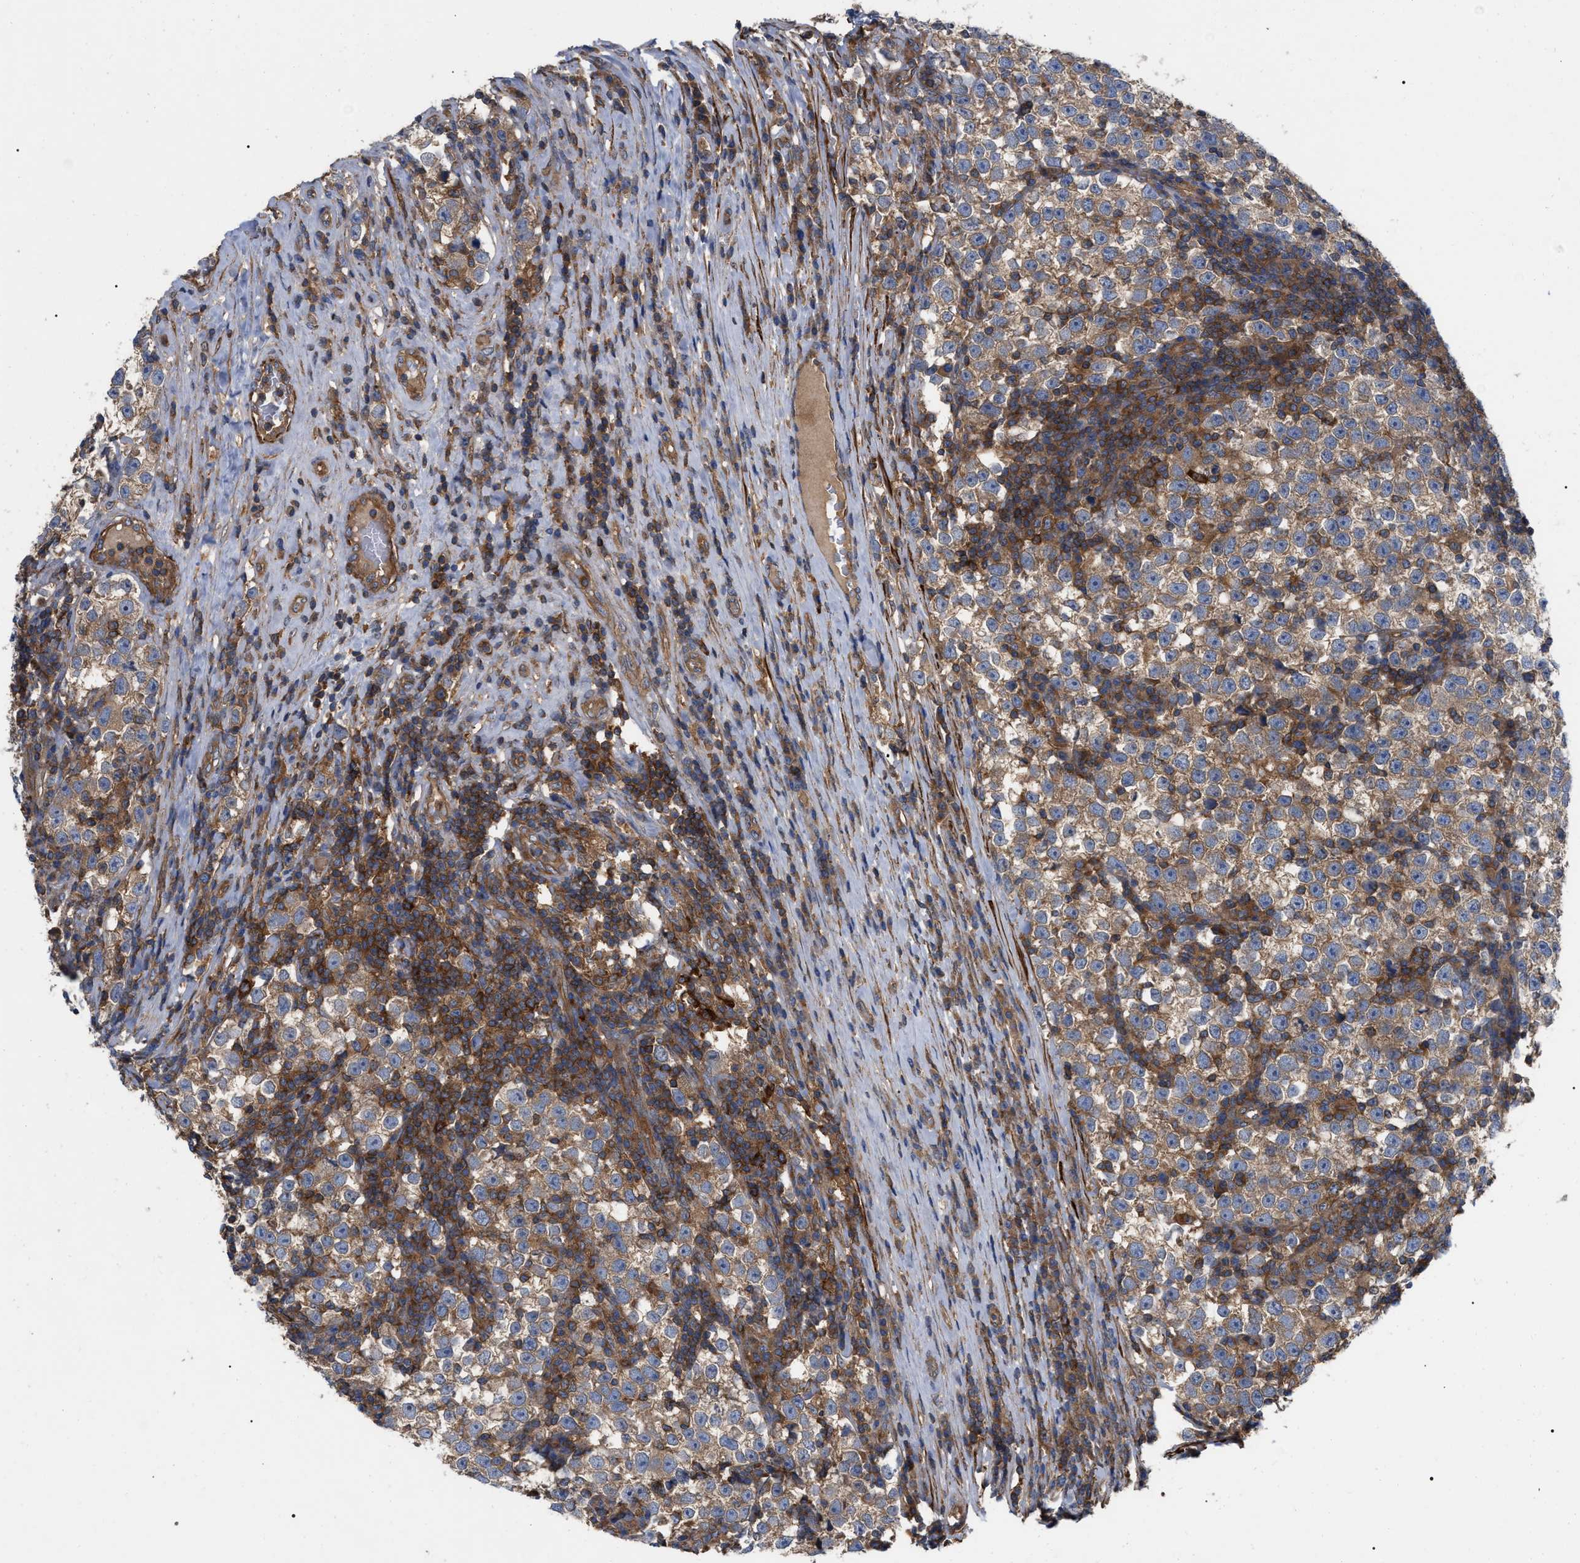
{"staining": {"intensity": "moderate", "quantity": ">75%", "location": "cytoplasmic/membranous"}, "tissue": "testis cancer", "cell_type": "Tumor cells", "image_type": "cancer", "snomed": [{"axis": "morphology", "description": "Normal tissue, NOS"}, {"axis": "morphology", "description": "Seminoma, NOS"}, {"axis": "topography", "description": "Testis"}], "caption": "Testis seminoma was stained to show a protein in brown. There is medium levels of moderate cytoplasmic/membranous expression in approximately >75% of tumor cells.", "gene": "RABEP1", "patient": {"sex": "male", "age": 43}}